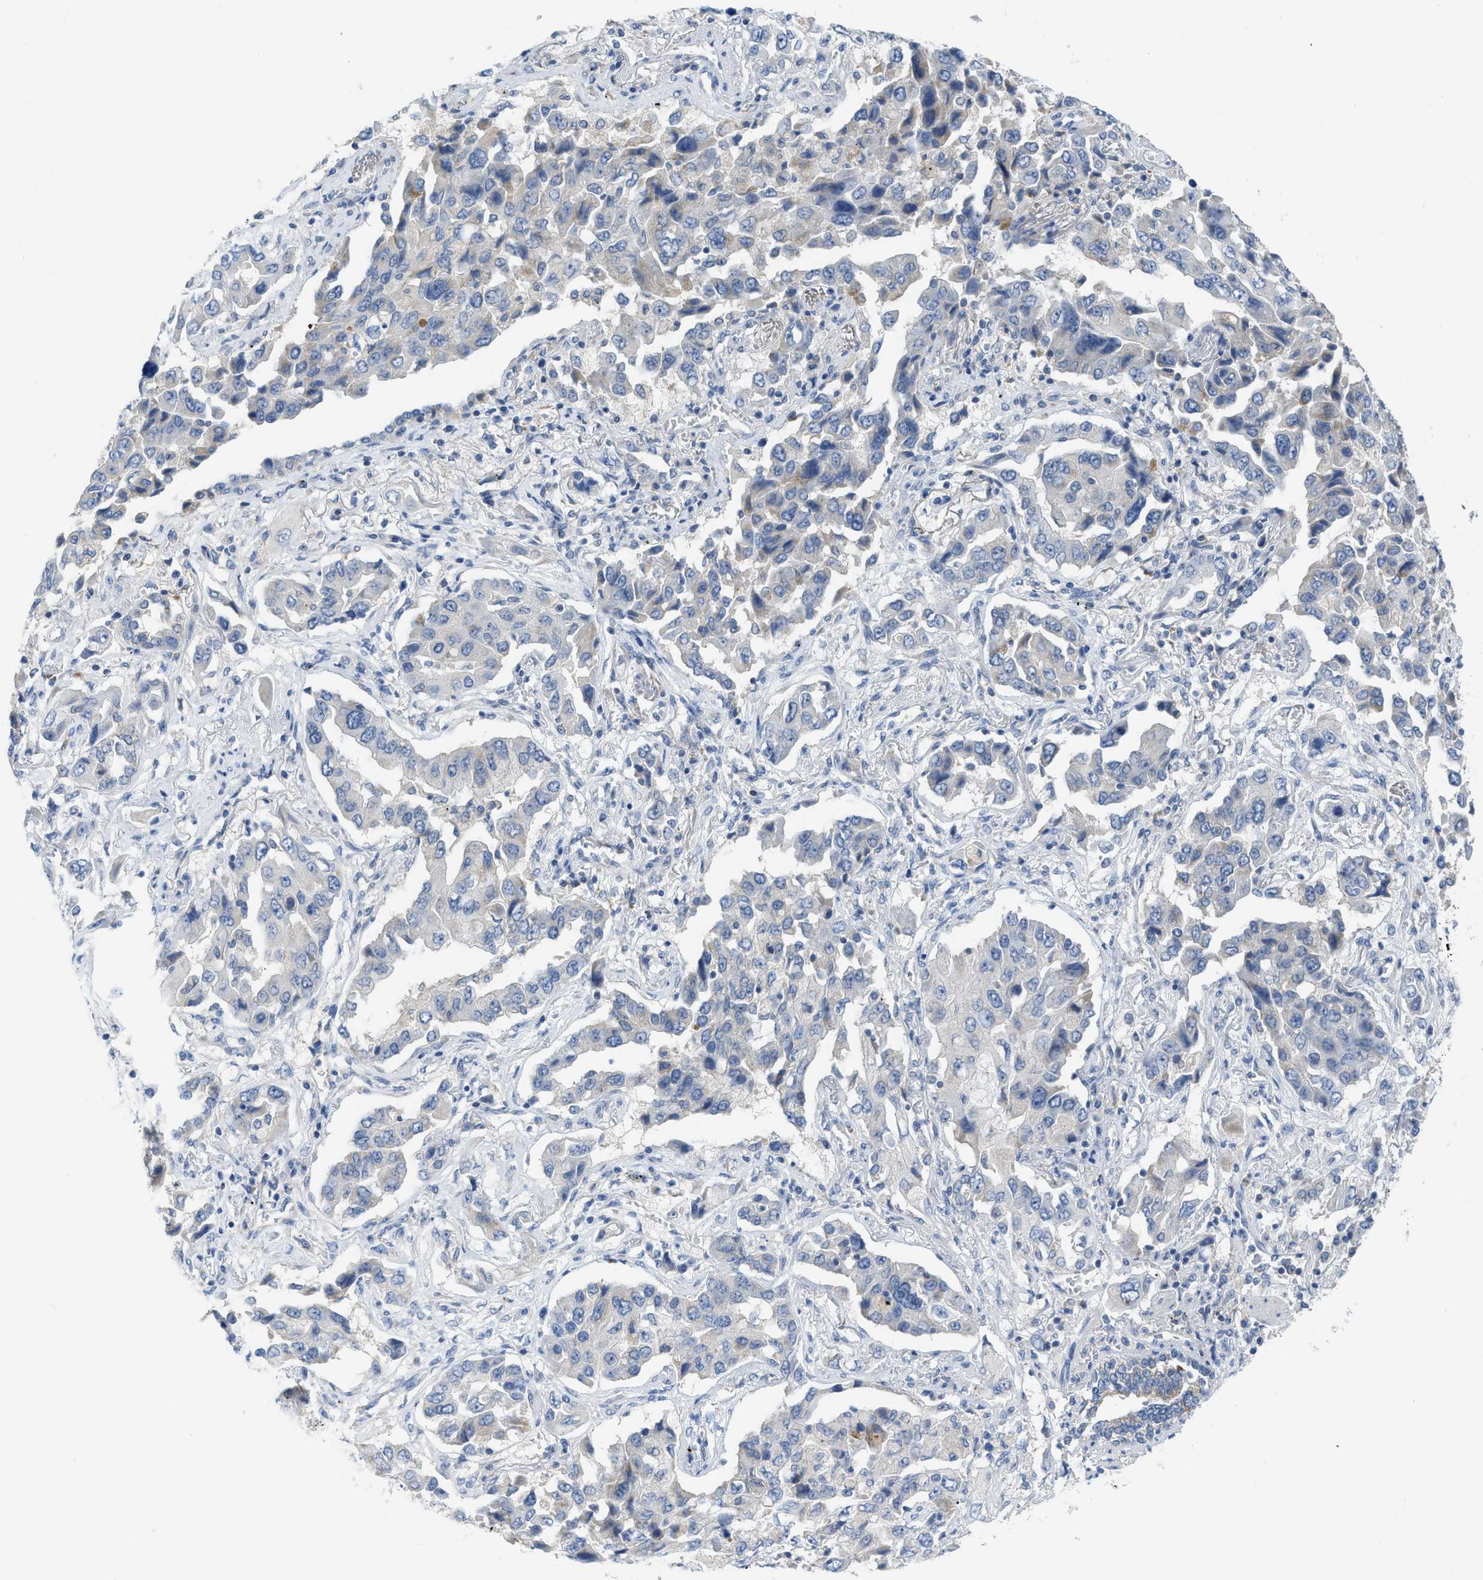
{"staining": {"intensity": "negative", "quantity": "none", "location": "none"}, "tissue": "lung cancer", "cell_type": "Tumor cells", "image_type": "cancer", "snomed": [{"axis": "morphology", "description": "Adenocarcinoma, NOS"}, {"axis": "topography", "description": "Lung"}], "caption": "This micrograph is of lung cancer stained with IHC to label a protein in brown with the nuclei are counter-stained blue. There is no positivity in tumor cells. (DAB (3,3'-diaminobenzidine) IHC visualized using brightfield microscopy, high magnification).", "gene": "GATD3", "patient": {"sex": "female", "age": 65}}